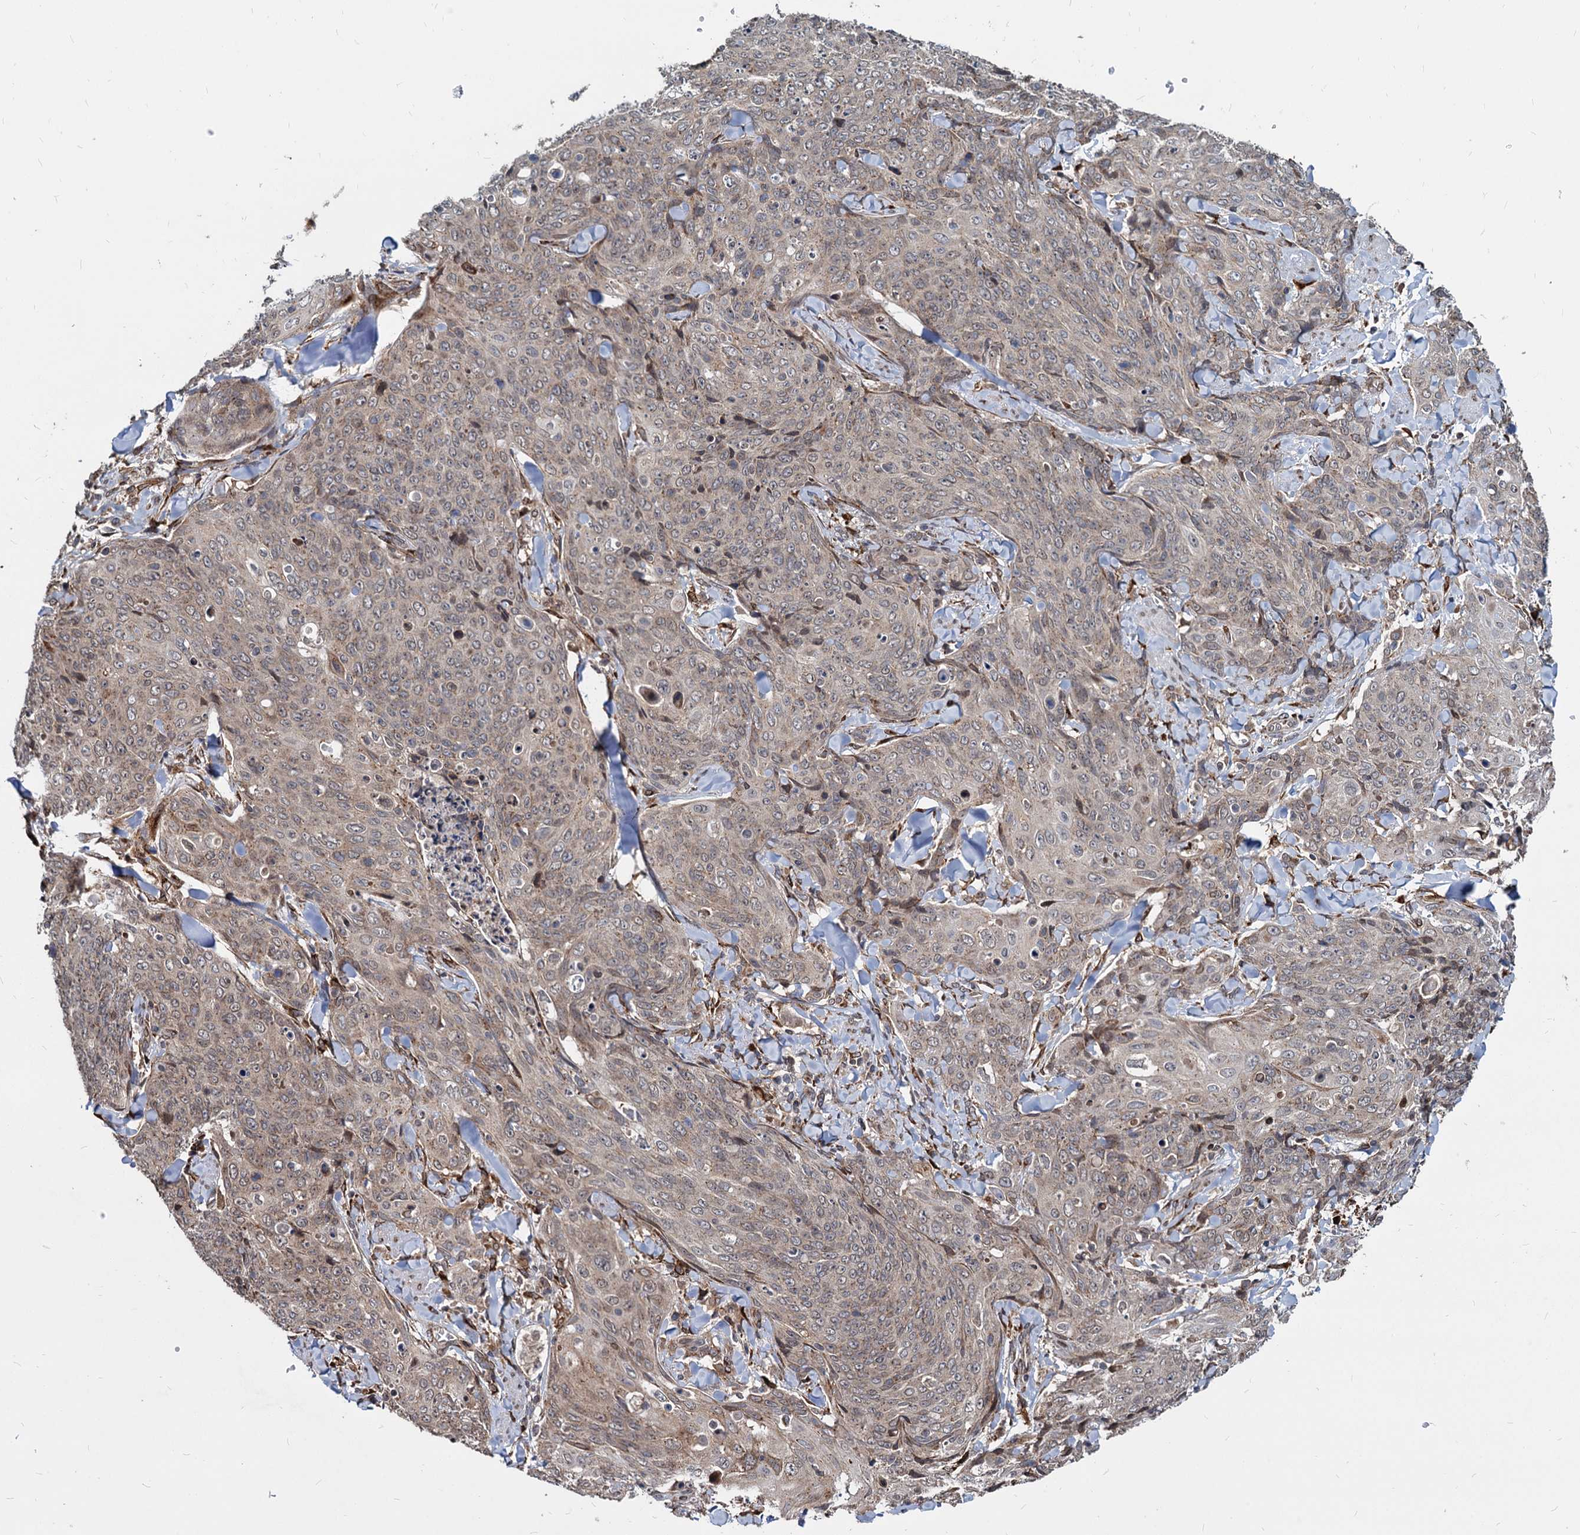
{"staining": {"intensity": "weak", "quantity": "25%-75%", "location": "cytoplasmic/membranous"}, "tissue": "skin cancer", "cell_type": "Tumor cells", "image_type": "cancer", "snomed": [{"axis": "morphology", "description": "Squamous cell carcinoma, NOS"}, {"axis": "topography", "description": "Skin"}, {"axis": "topography", "description": "Vulva"}], "caption": "DAB (3,3'-diaminobenzidine) immunohistochemical staining of skin cancer exhibits weak cytoplasmic/membranous protein expression in approximately 25%-75% of tumor cells.", "gene": "SAAL1", "patient": {"sex": "female", "age": 85}}